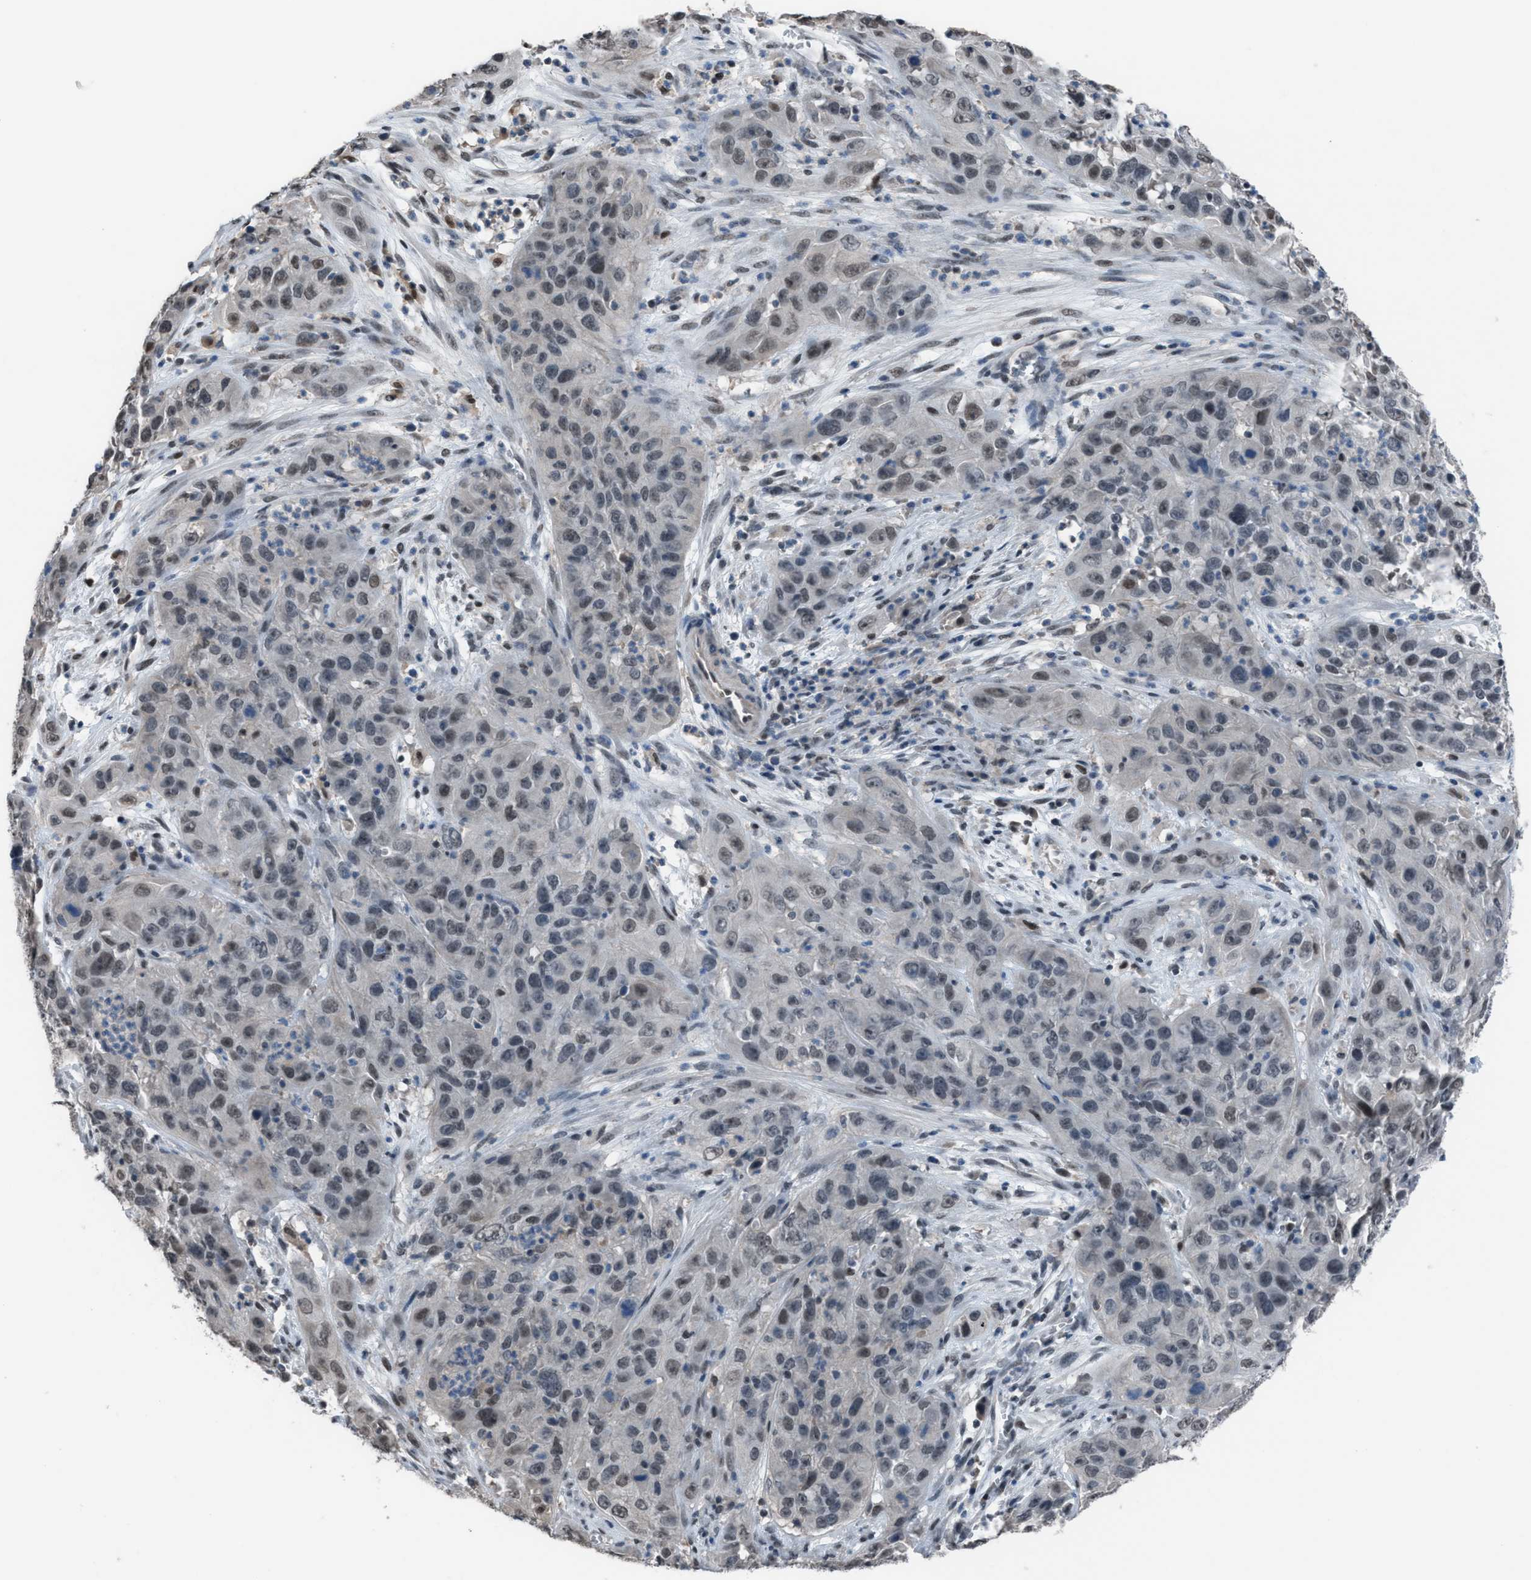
{"staining": {"intensity": "weak", "quantity": "25%-75%", "location": "nuclear"}, "tissue": "cervical cancer", "cell_type": "Tumor cells", "image_type": "cancer", "snomed": [{"axis": "morphology", "description": "Squamous cell carcinoma, NOS"}, {"axis": "topography", "description": "Cervix"}], "caption": "Weak nuclear positivity is identified in about 25%-75% of tumor cells in cervical squamous cell carcinoma.", "gene": "ZNF276", "patient": {"sex": "female", "age": 32}}